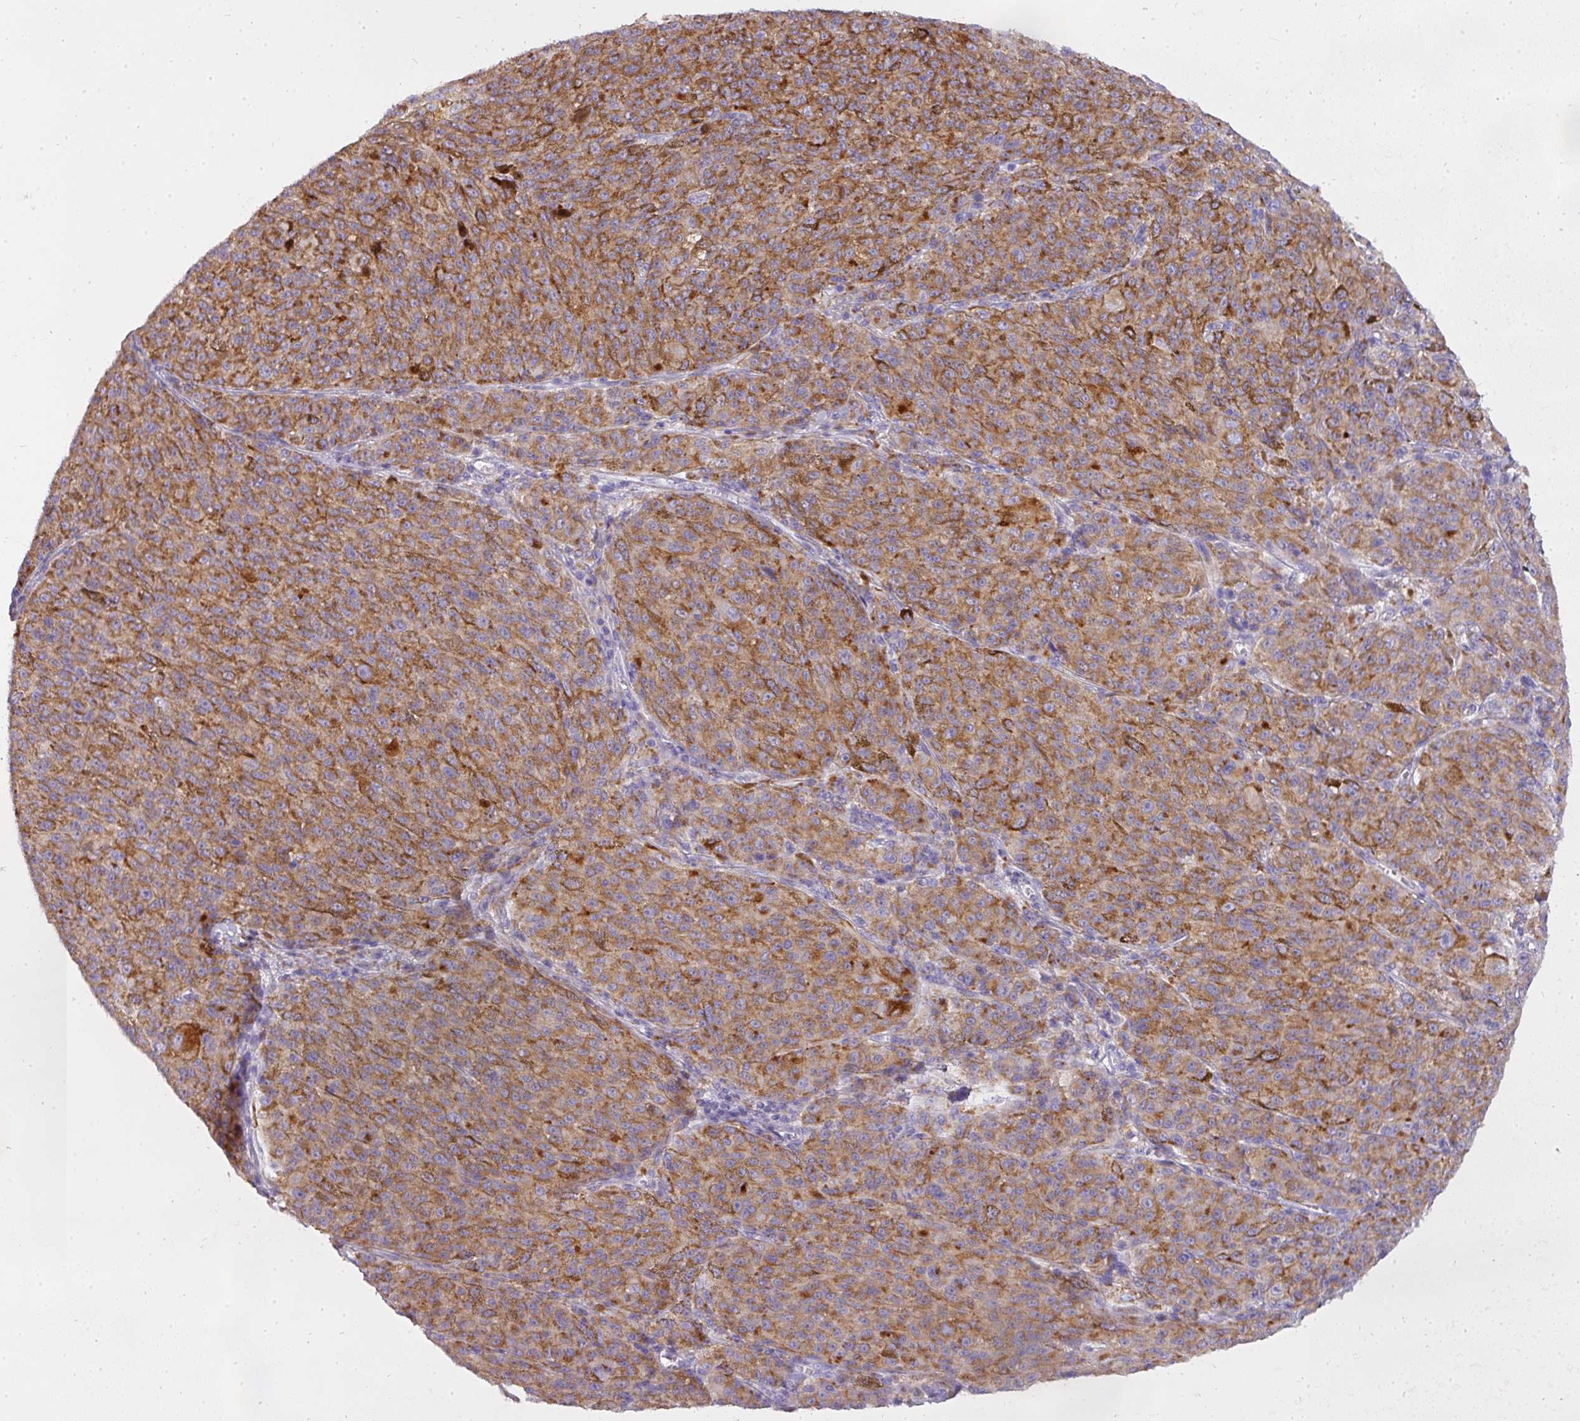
{"staining": {"intensity": "moderate", "quantity": ">75%", "location": "cytoplasmic/membranous"}, "tissue": "melanoma", "cell_type": "Tumor cells", "image_type": "cancer", "snomed": [{"axis": "morphology", "description": "Malignant melanoma, NOS"}, {"axis": "topography", "description": "Skin"}], "caption": "The immunohistochemical stain labels moderate cytoplasmic/membranous staining in tumor cells of malignant melanoma tissue. The staining is performed using DAB (3,3'-diaminobenzidine) brown chromogen to label protein expression. The nuclei are counter-stained blue using hematoxylin.", "gene": "ATP6V1D", "patient": {"sex": "female", "age": 52}}